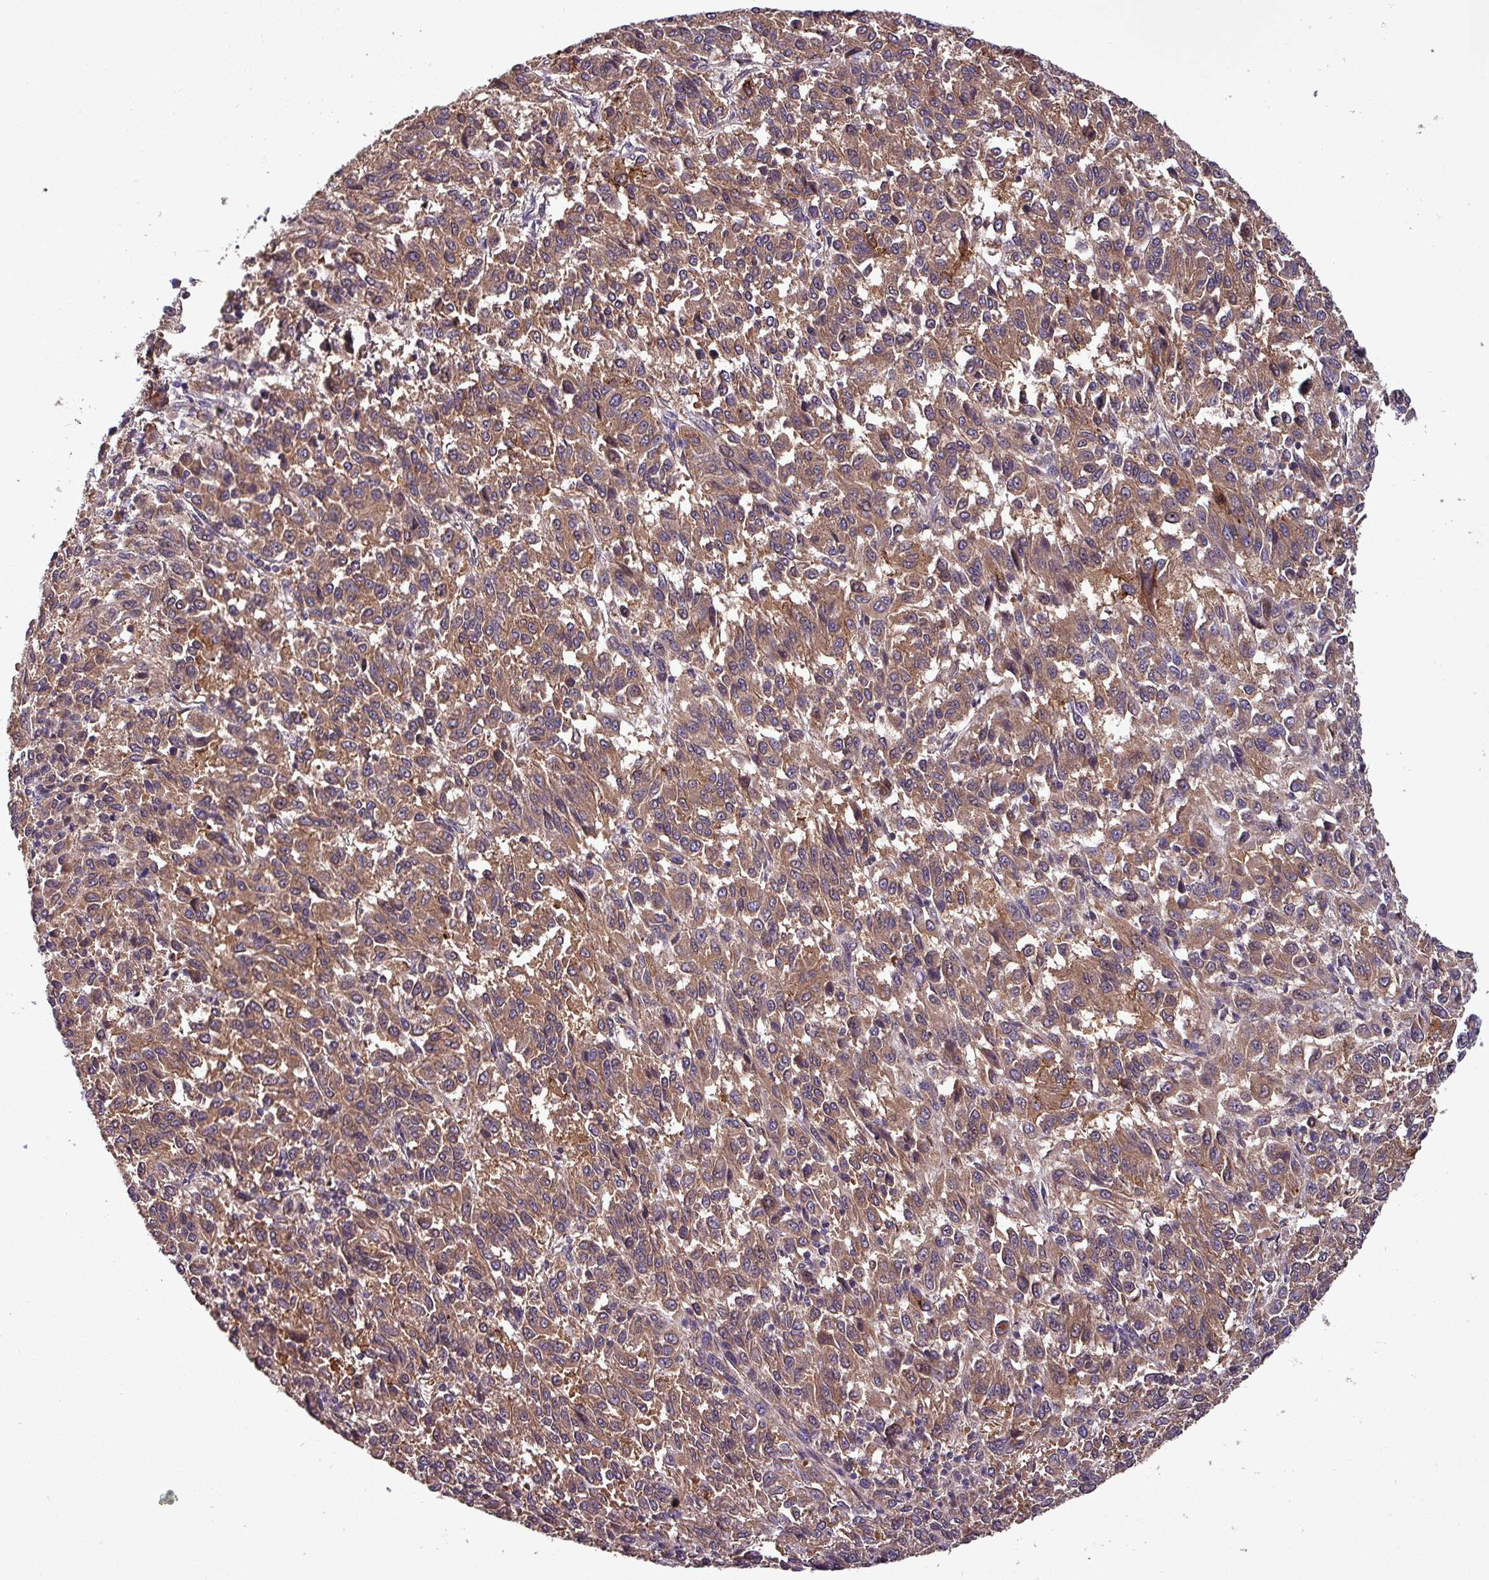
{"staining": {"intensity": "moderate", "quantity": ">75%", "location": "cytoplasmic/membranous"}, "tissue": "melanoma", "cell_type": "Tumor cells", "image_type": "cancer", "snomed": [{"axis": "morphology", "description": "Malignant melanoma, Metastatic site"}, {"axis": "topography", "description": "Lung"}], "caption": "This is an image of IHC staining of malignant melanoma (metastatic site), which shows moderate staining in the cytoplasmic/membranous of tumor cells.", "gene": "PAFAH1B2", "patient": {"sex": "male", "age": 64}}